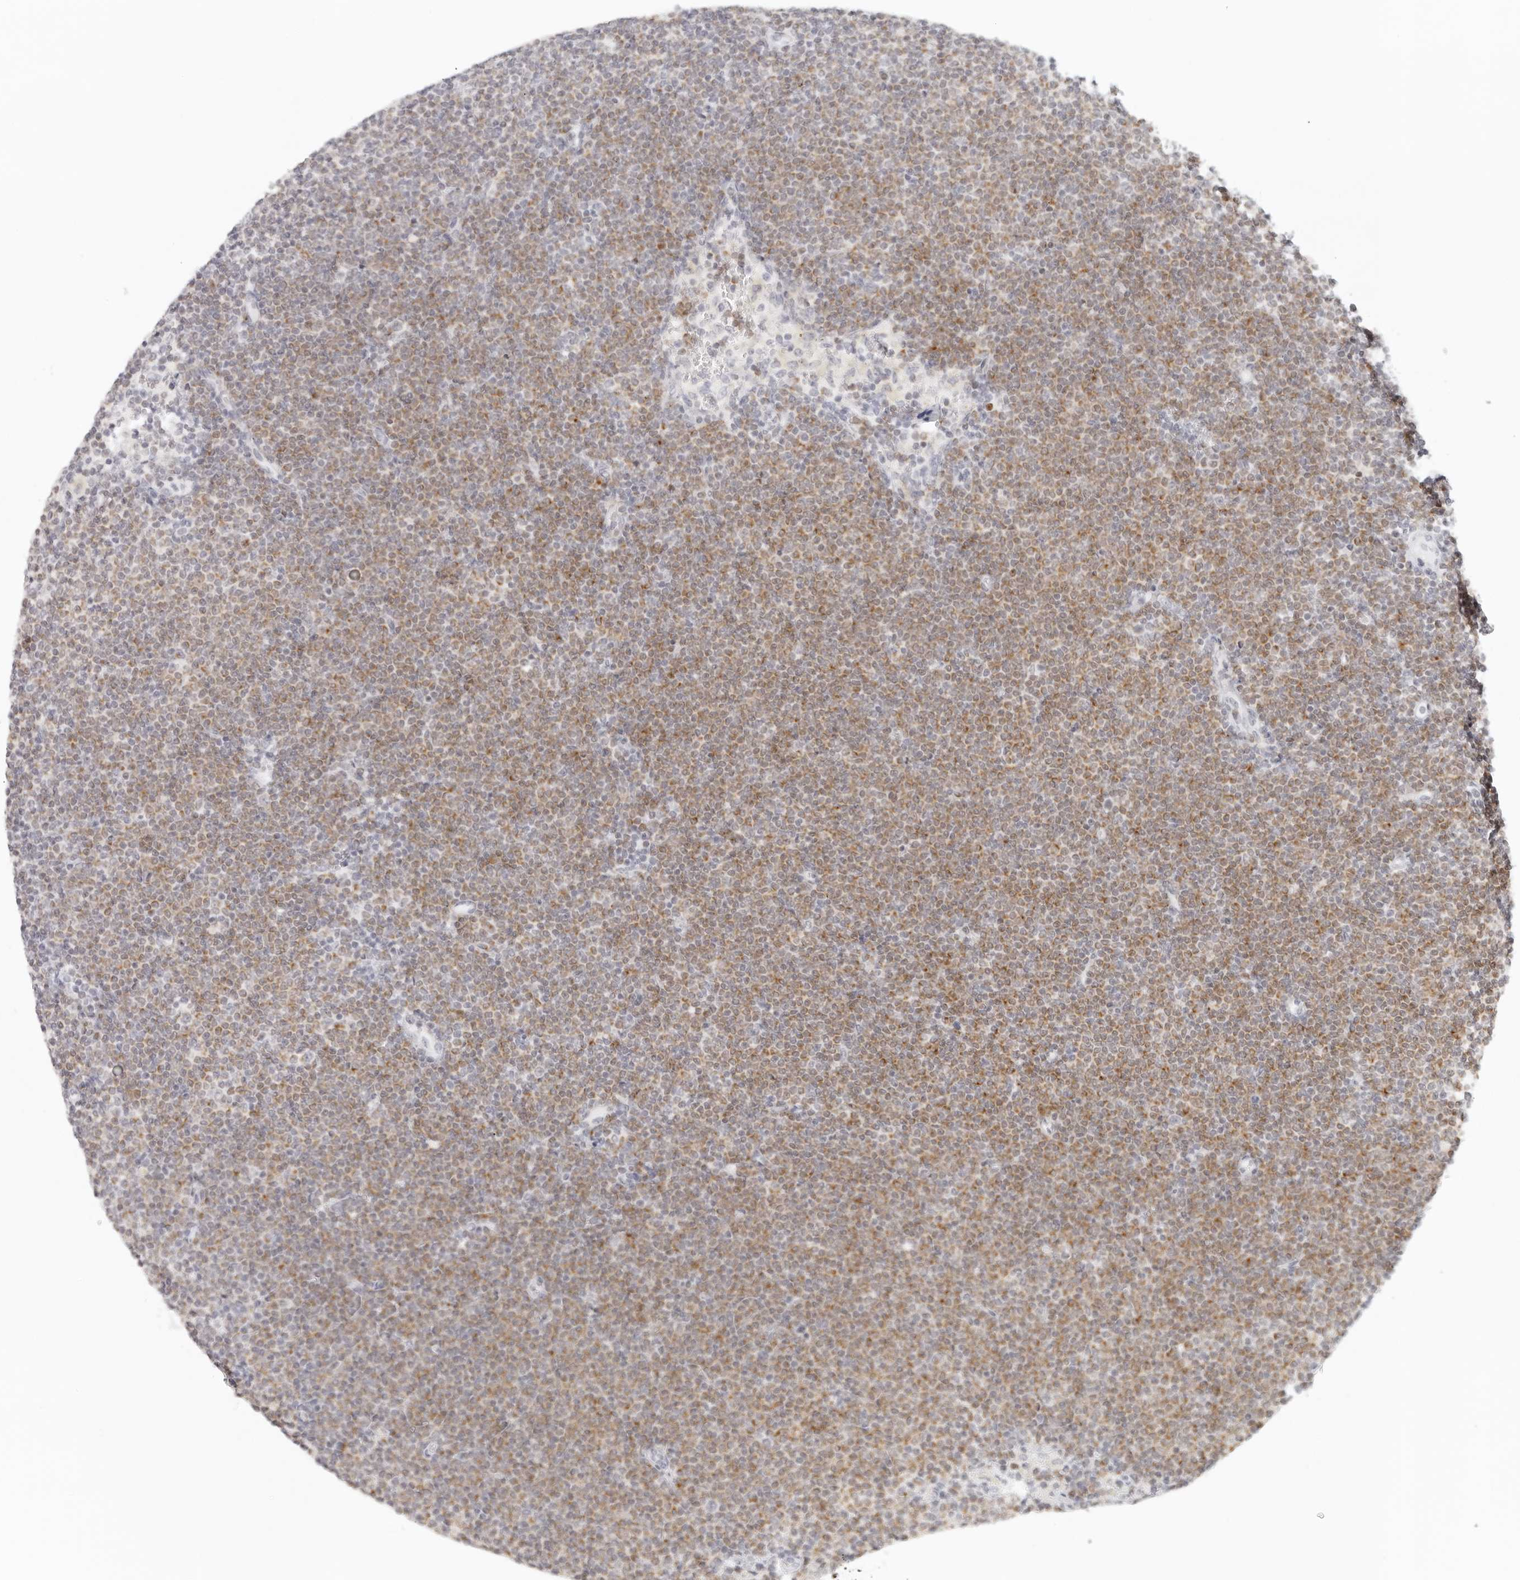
{"staining": {"intensity": "moderate", "quantity": "25%-75%", "location": "cytoplasmic/membranous"}, "tissue": "lymphoma", "cell_type": "Tumor cells", "image_type": "cancer", "snomed": [{"axis": "morphology", "description": "Malignant lymphoma, non-Hodgkin's type, Low grade"}, {"axis": "topography", "description": "Lymph node"}], "caption": "The histopathology image exhibits staining of lymphoma, revealing moderate cytoplasmic/membranous protein positivity (brown color) within tumor cells.", "gene": "RPS6KC1", "patient": {"sex": "female", "age": 53}}